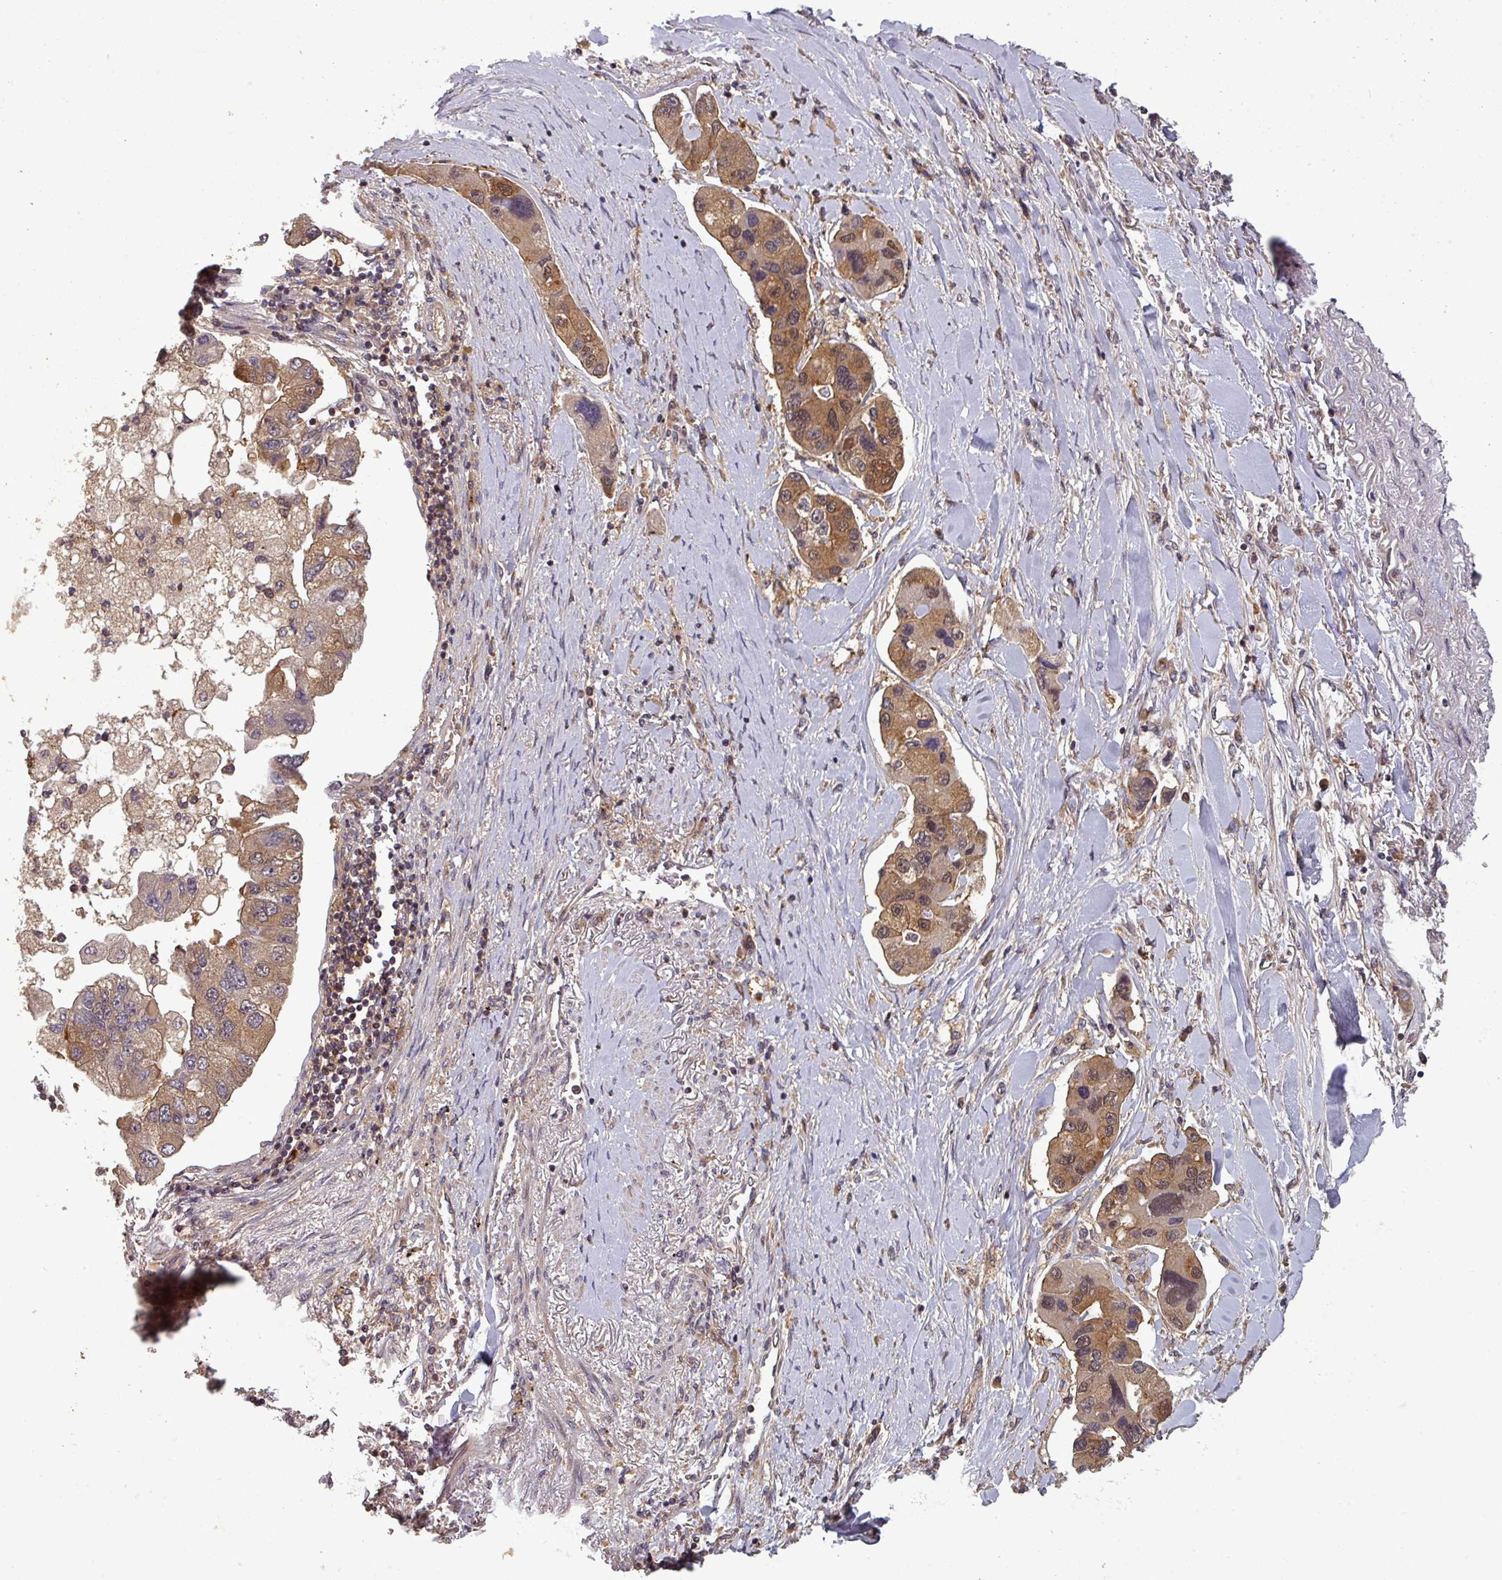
{"staining": {"intensity": "moderate", "quantity": ">75%", "location": "cytoplasmic/membranous"}, "tissue": "lung cancer", "cell_type": "Tumor cells", "image_type": "cancer", "snomed": [{"axis": "morphology", "description": "Adenocarcinoma, NOS"}, {"axis": "topography", "description": "Lung"}], "caption": "The immunohistochemical stain highlights moderate cytoplasmic/membranous staining in tumor cells of lung adenocarcinoma tissue.", "gene": "GSKIP", "patient": {"sex": "female", "age": 54}}